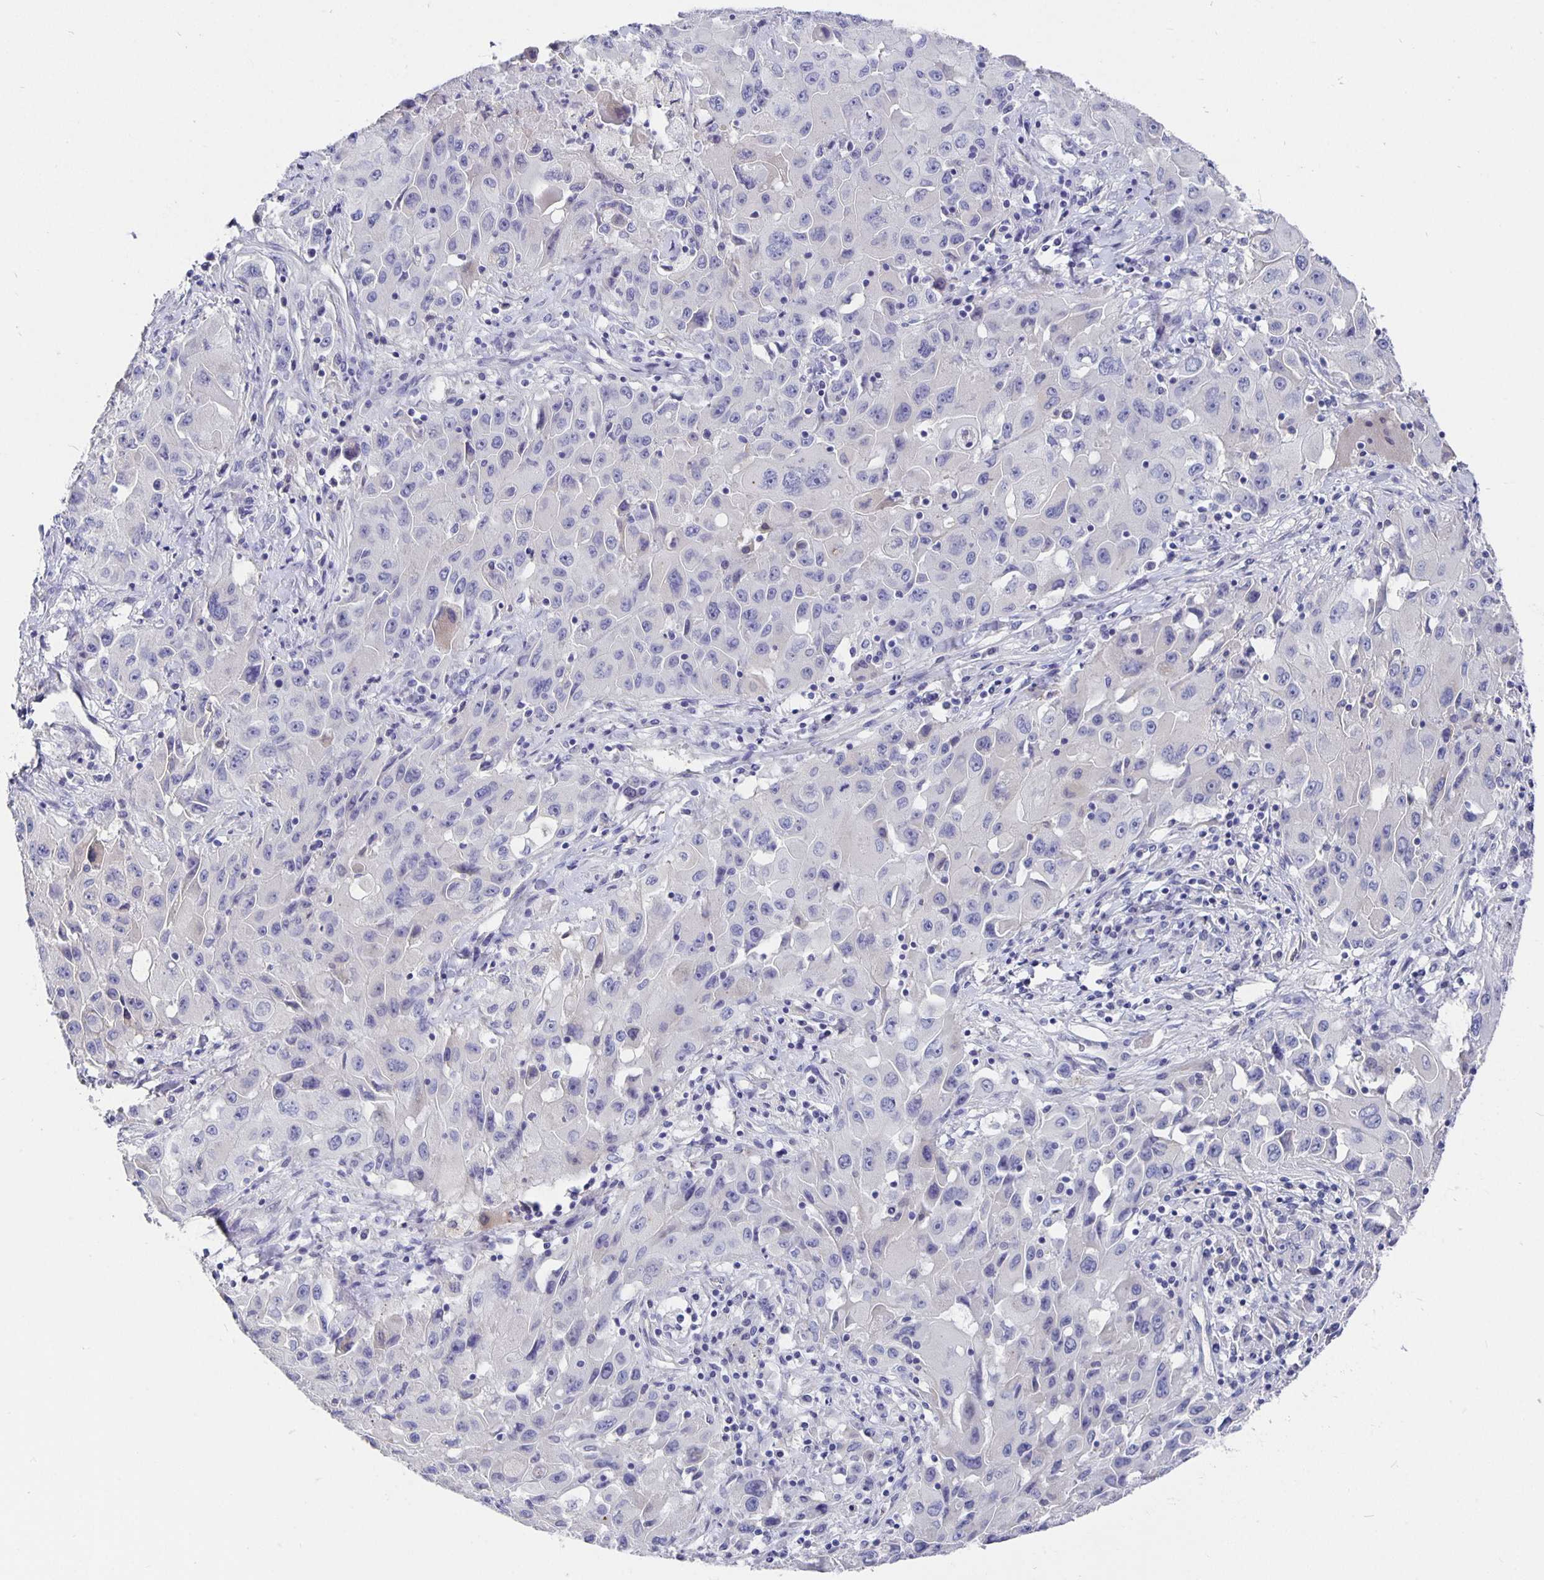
{"staining": {"intensity": "negative", "quantity": "none", "location": "none"}, "tissue": "lung cancer", "cell_type": "Tumor cells", "image_type": "cancer", "snomed": [{"axis": "morphology", "description": "Squamous cell carcinoma, NOS"}, {"axis": "topography", "description": "Lung"}], "caption": "IHC photomicrograph of neoplastic tissue: squamous cell carcinoma (lung) stained with DAB reveals no significant protein staining in tumor cells. (Immunohistochemistry (ihc), brightfield microscopy, high magnification).", "gene": "CFAP74", "patient": {"sex": "male", "age": 63}}